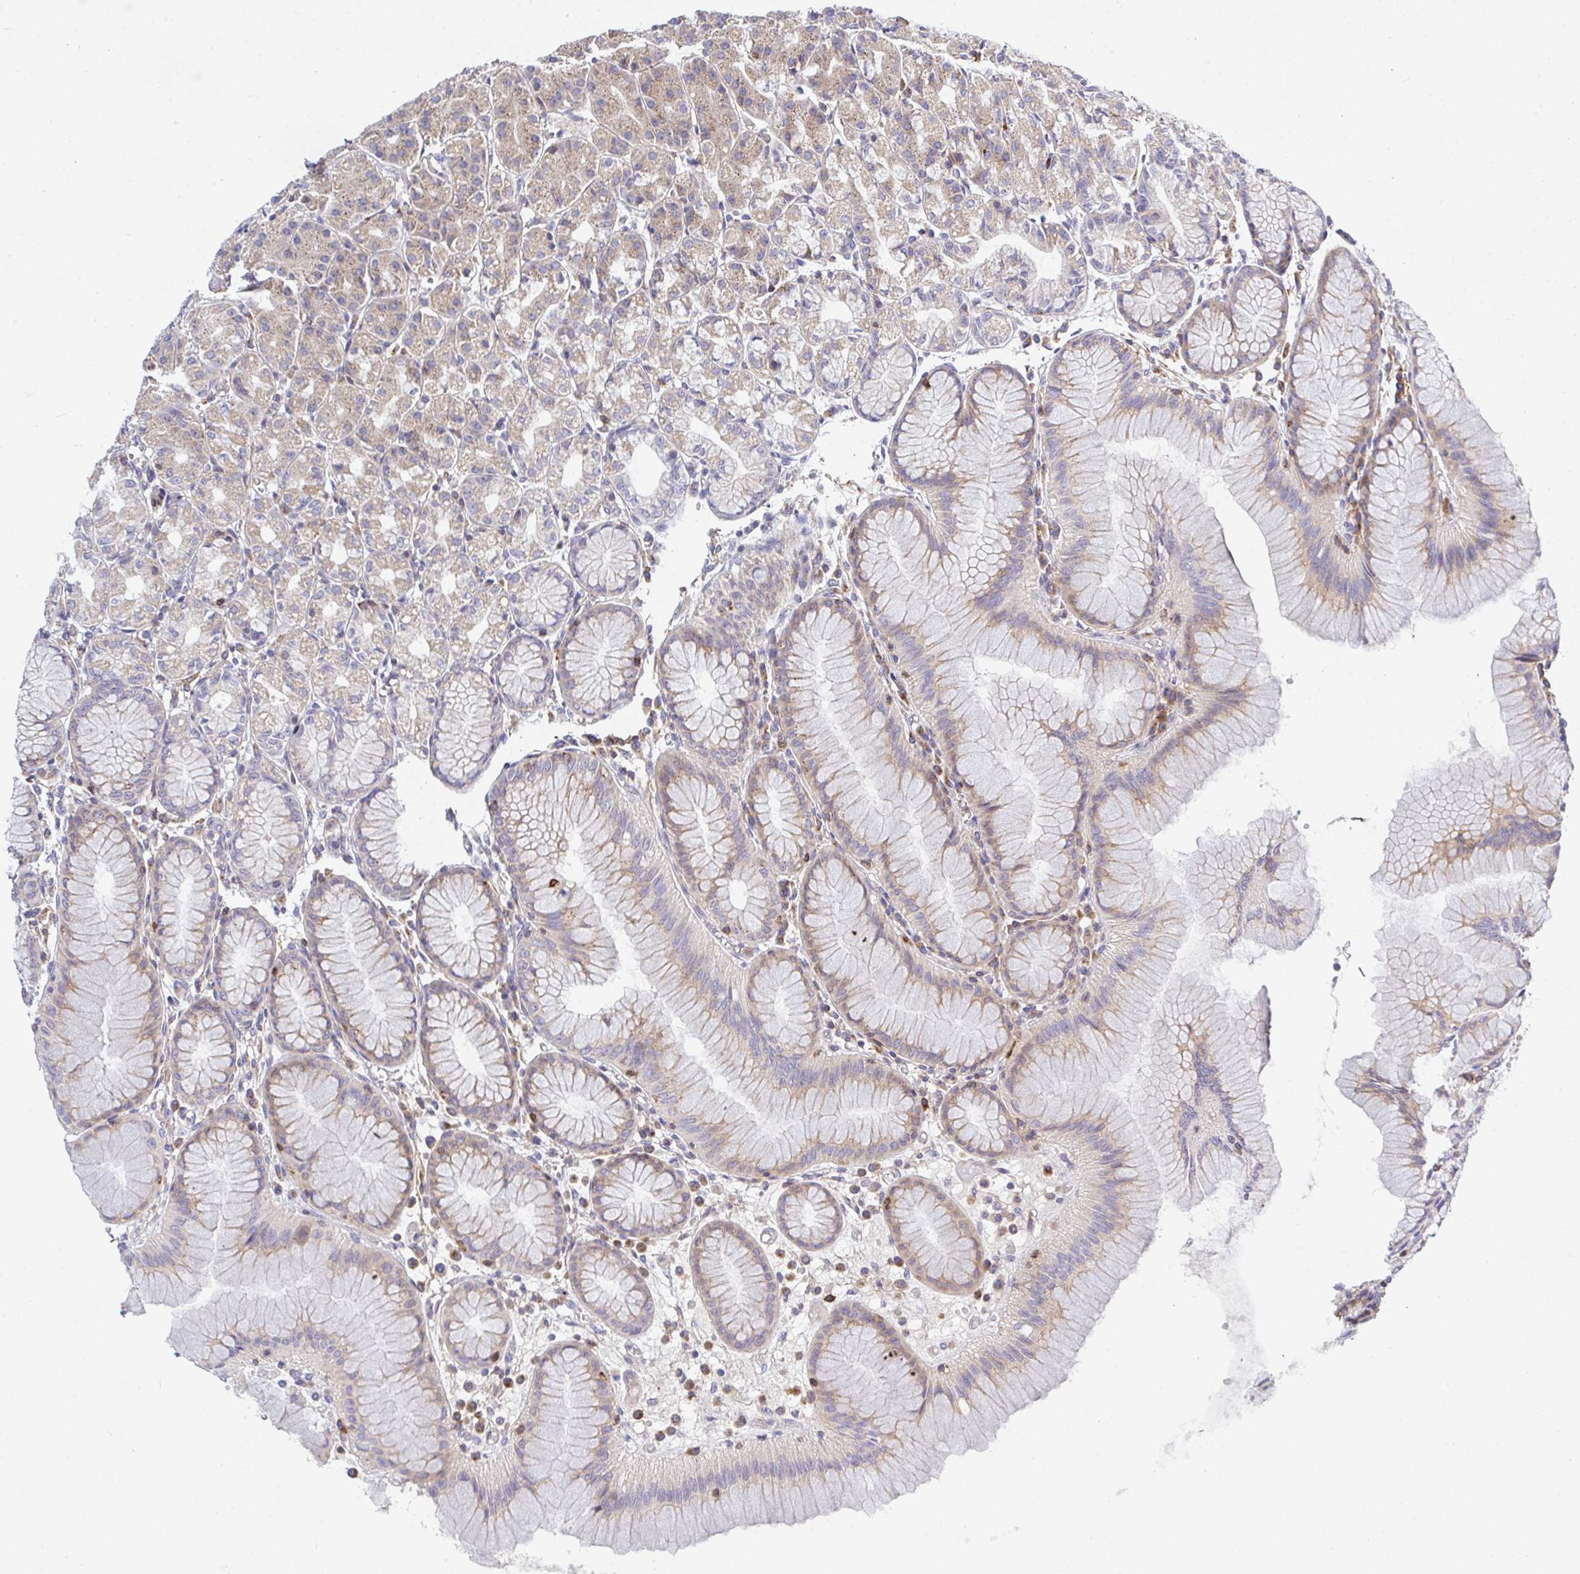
{"staining": {"intensity": "moderate", "quantity": "25%-75%", "location": "cytoplasmic/membranous"}, "tissue": "stomach", "cell_type": "Glandular cells", "image_type": "normal", "snomed": [{"axis": "morphology", "description": "Normal tissue, NOS"}, {"axis": "topography", "description": "Stomach"}], "caption": "Protein expression analysis of unremarkable stomach shows moderate cytoplasmic/membranous staining in approximately 25%-75% of glandular cells.", "gene": "FRMD3", "patient": {"sex": "female", "age": 57}}